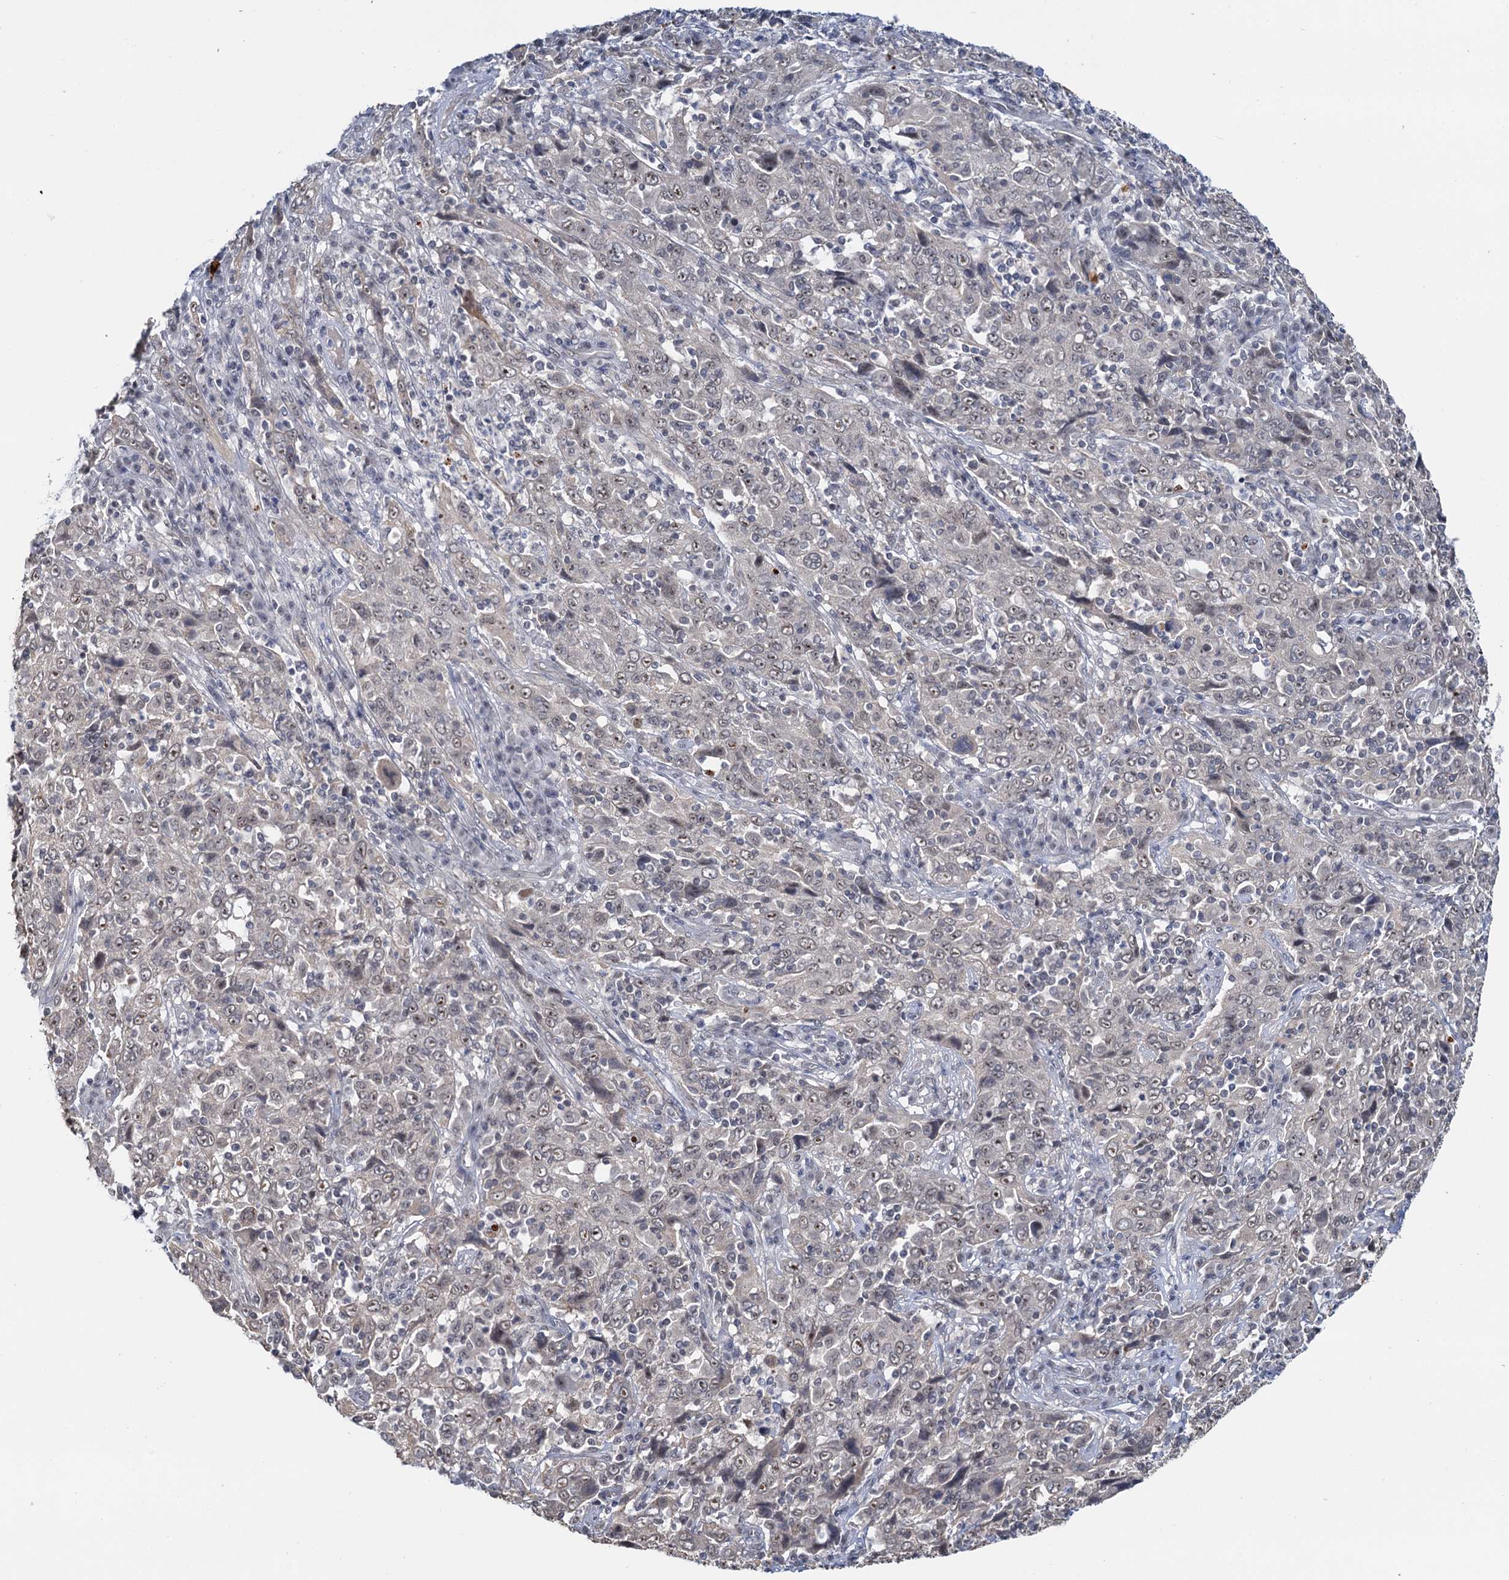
{"staining": {"intensity": "moderate", "quantity": "<25%", "location": "nuclear"}, "tissue": "cervical cancer", "cell_type": "Tumor cells", "image_type": "cancer", "snomed": [{"axis": "morphology", "description": "Squamous cell carcinoma, NOS"}, {"axis": "topography", "description": "Cervix"}], "caption": "IHC histopathology image of human cervical cancer (squamous cell carcinoma) stained for a protein (brown), which demonstrates low levels of moderate nuclear staining in approximately <25% of tumor cells.", "gene": "NAT10", "patient": {"sex": "female", "age": 46}}